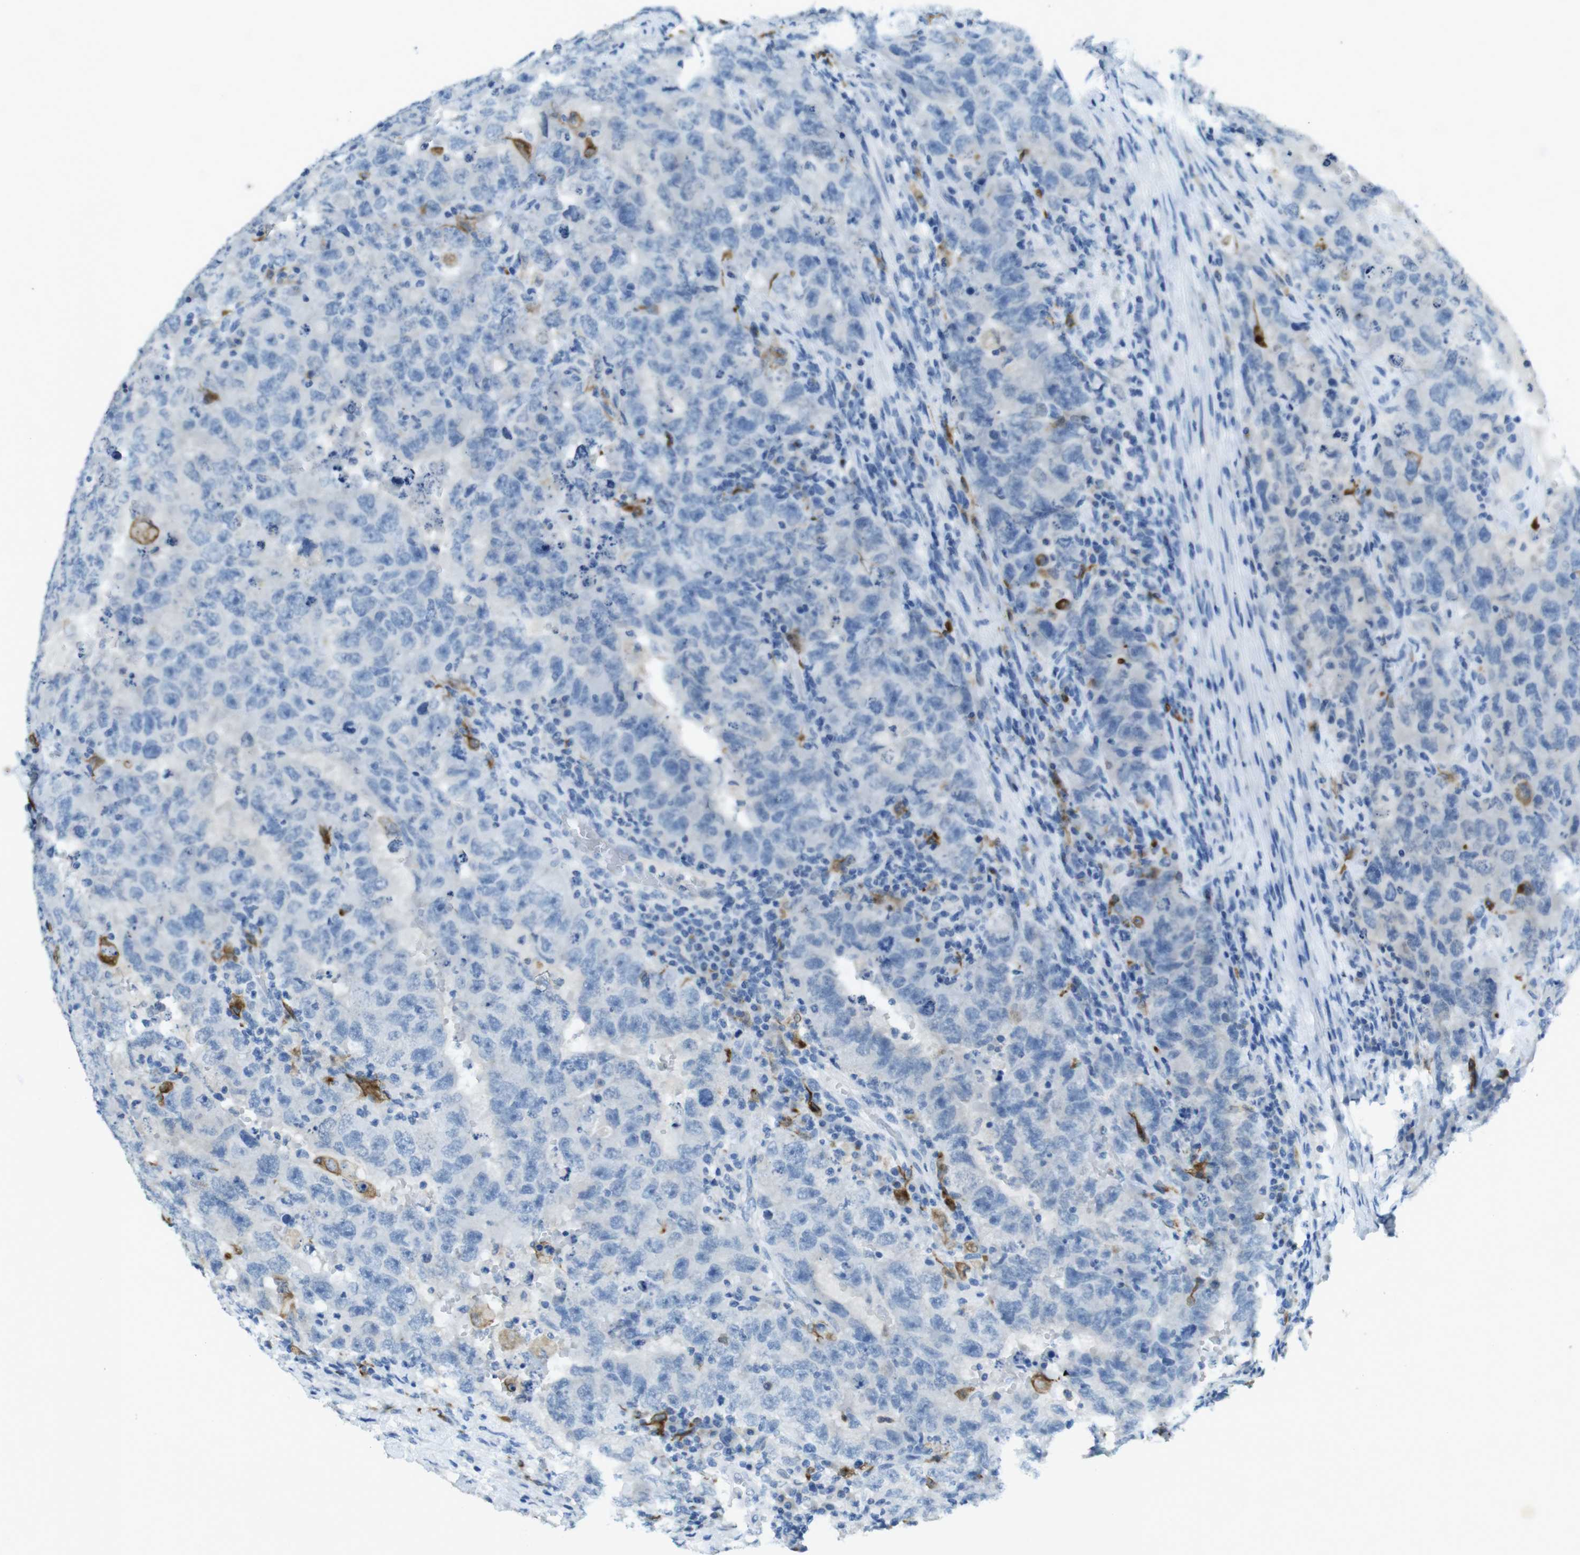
{"staining": {"intensity": "negative", "quantity": "none", "location": "none"}, "tissue": "testis cancer", "cell_type": "Tumor cells", "image_type": "cancer", "snomed": [{"axis": "morphology", "description": "Carcinoma, Embryonal, NOS"}, {"axis": "topography", "description": "Testis"}], "caption": "DAB immunohistochemical staining of testis cancer reveals no significant staining in tumor cells.", "gene": "CD320", "patient": {"sex": "male", "age": 26}}